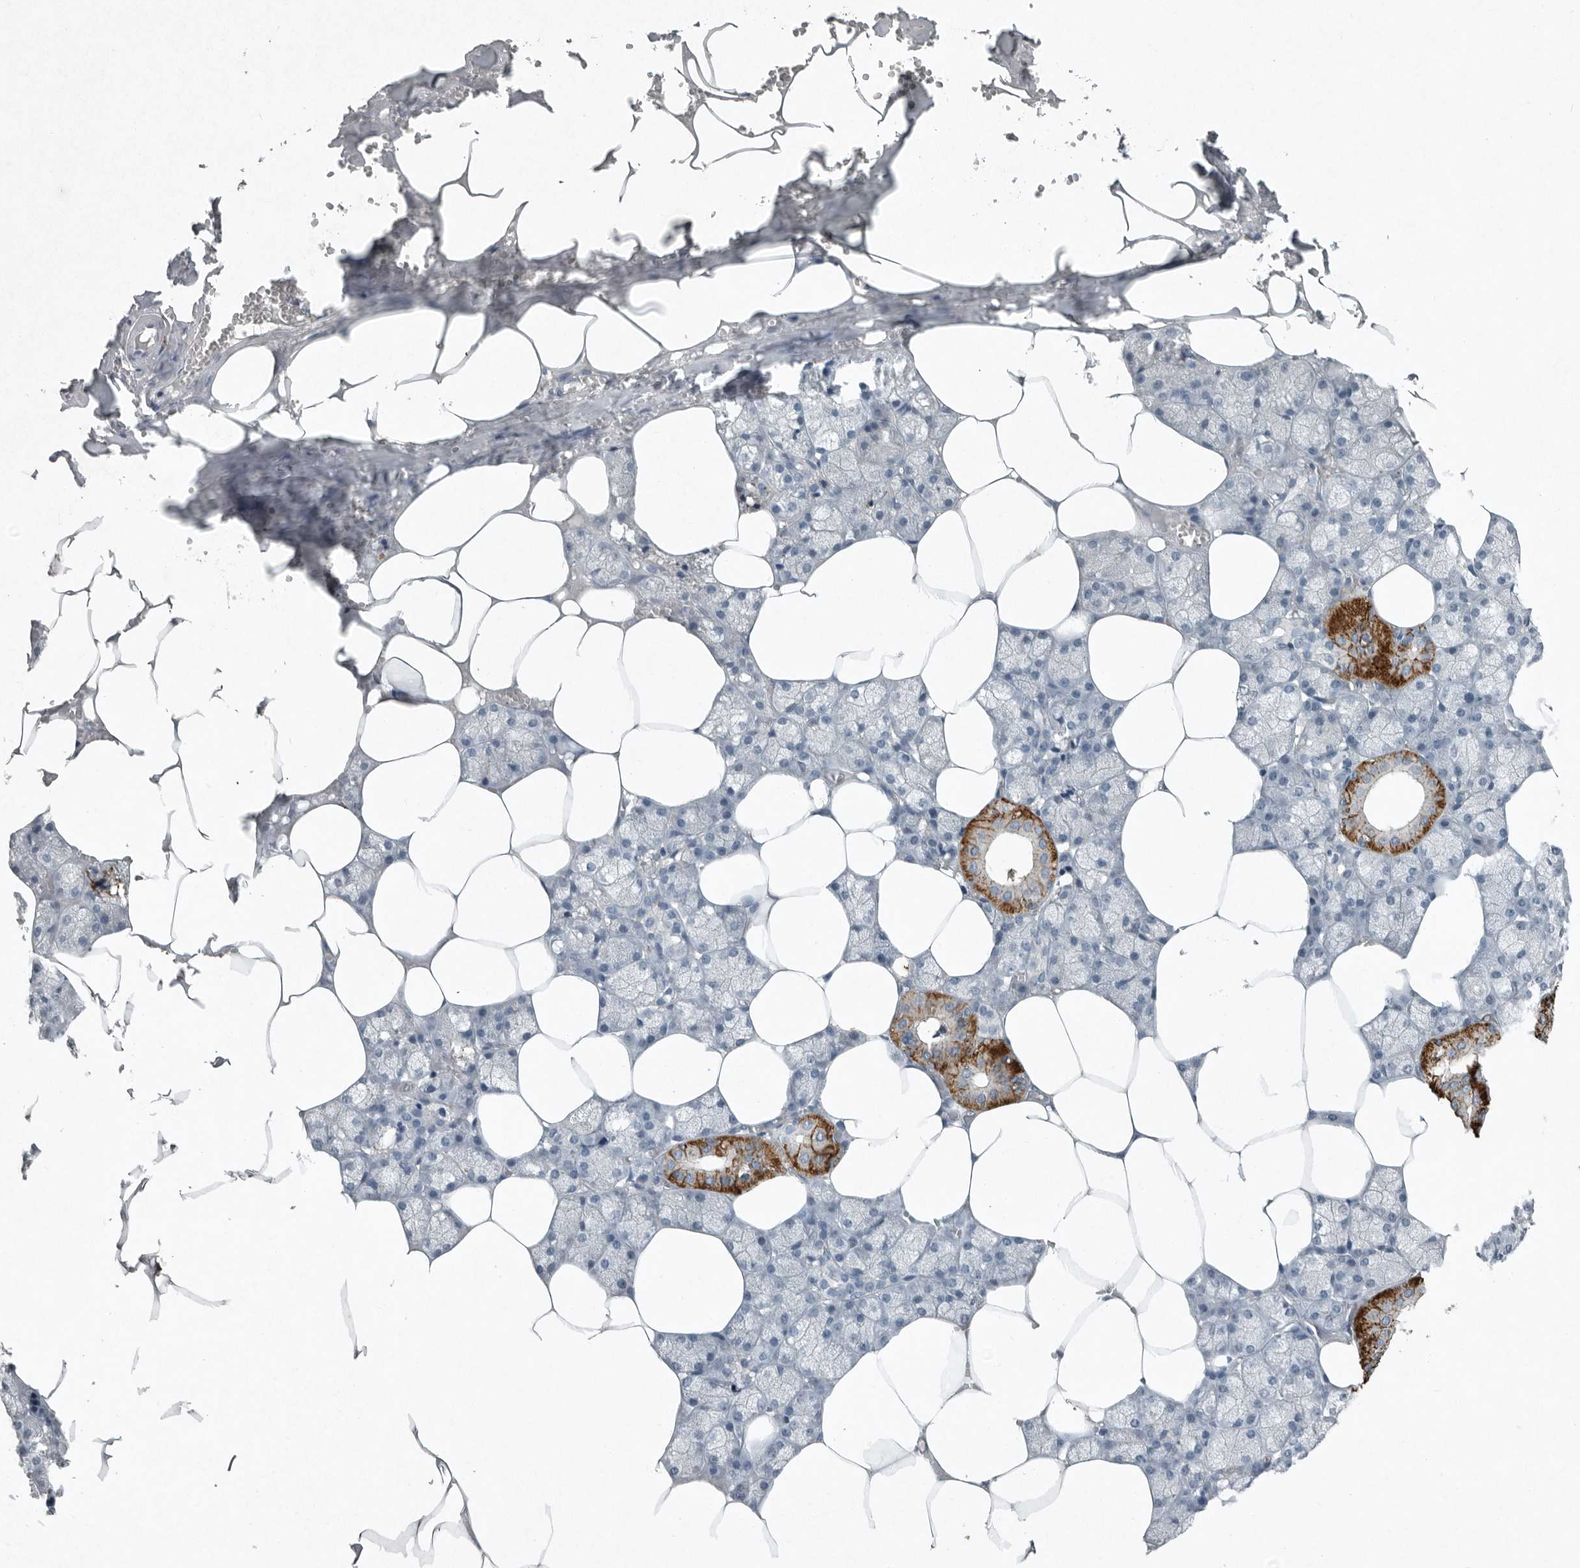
{"staining": {"intensity": "strong", "quantity": "<25%", "location": "cytoplasmic/membranous"}, "tissue": "salivary gland", "cell_type": "Glandular cells", "image_type": "normal", "snomed": [{"axis": "morphology", "description": "Normal tissue, NOS"}, {"axis": "topography", "description": "Salivary gland"}], "caption": "DAB immunohistochemical staining of normal human salivary gland demonstrates strong cytoplasmic/membranous protein expression in approximately <25% of glandular cells.", "gene": "IL20", "patient": {"sex": "male", "age": 62}}